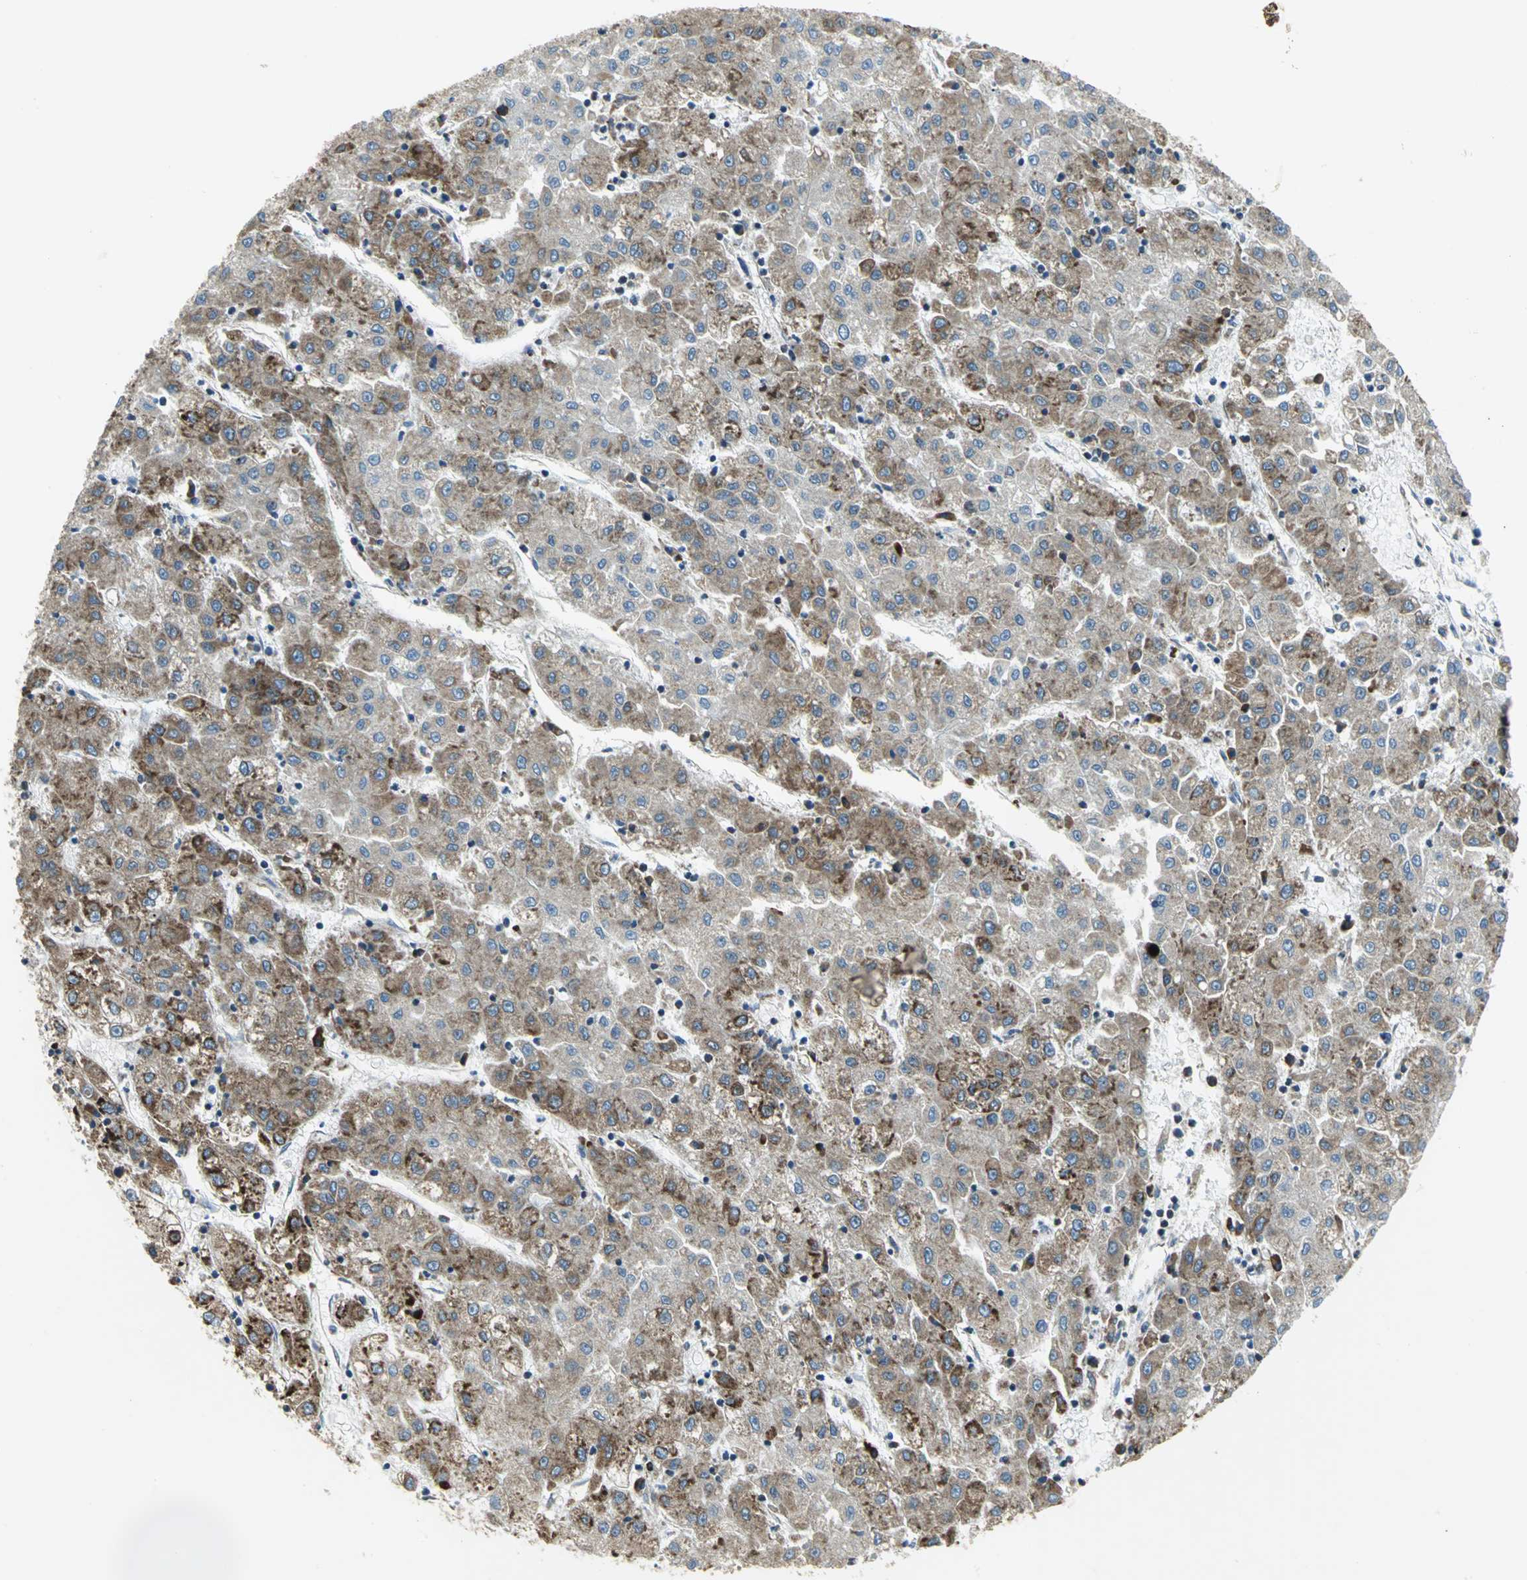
{"staining": {"intensity": "strong", "quantity": "25%-75%", "location": "cytoplasmic/membranous"}, "tissue": "liver cancer", "cell_type": "Tumor cells", "image_type": "cancer", "snomed": [{"axis": "morphology", "description": "Carcinoma, Hepatocellular, NOS"}, {"axis": "topography", "description": "Liver"}], "caption": "Immunohistochemical staining of hepatocellular carcinoma (liver) demonstrates high levels of strong cytoplasmic/membranous protein positivity in about 25%-75% of tumor cells.", "gene": "TULP4", "patient": {"sex": "male", "age": 72}}